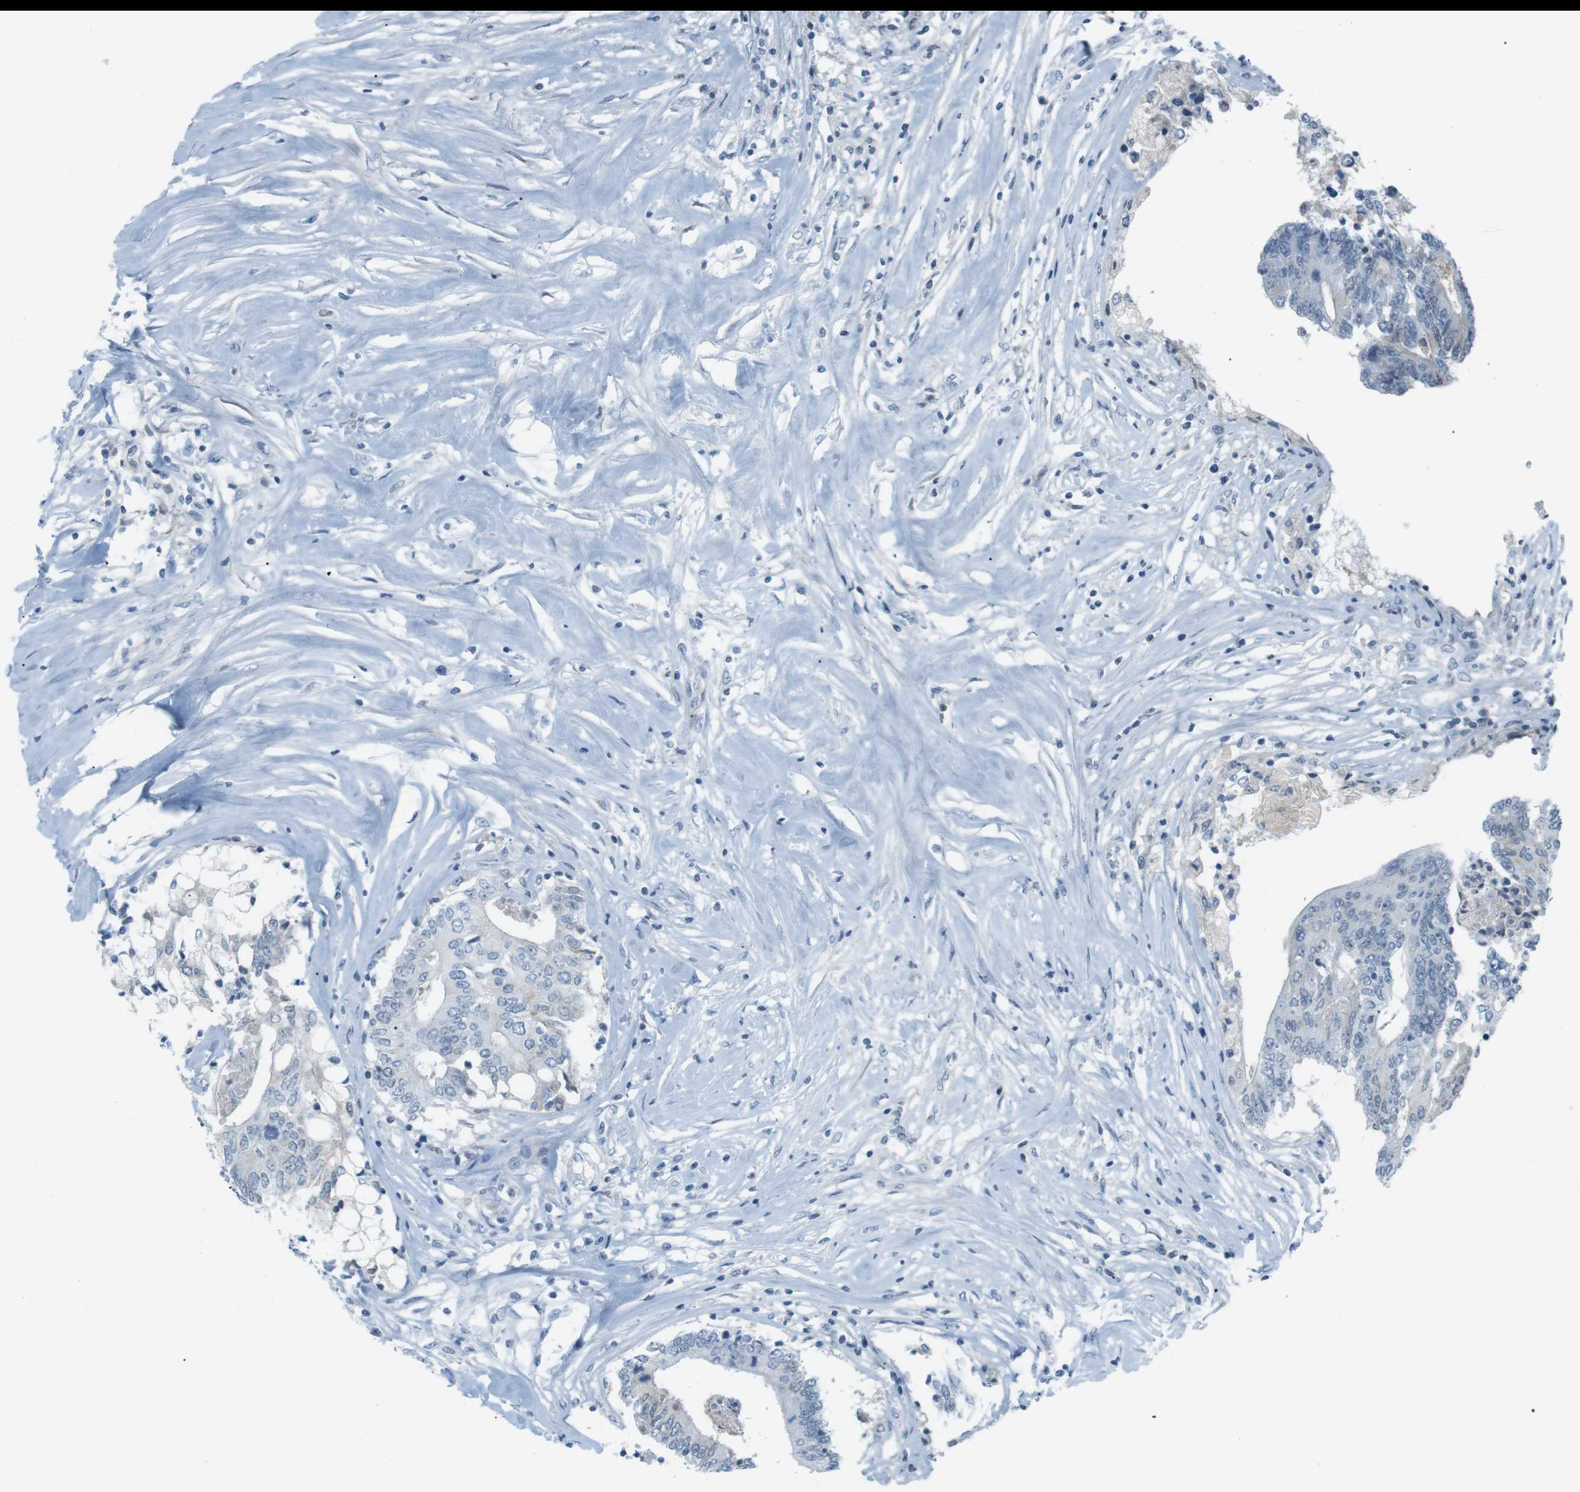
{"staining": {"intensity": "negative", "quantity": "none", "location": "none"}, "tissue": "colorectal cancer", "cell_type": "Tumor cells", "image_type": "cancer", "snomed": [{"axis": "morphology", "description": "Adenocarcinoma, NOS"}, {"axis": "topography", "description": "Rectum"}], "caption": "The IHC photomicrograph has no significant expression in tumor cells of colorectal adenocarcinoma tissue.", "gene": "AZGP1", "patient": {"sex": "male", "age": 63}}